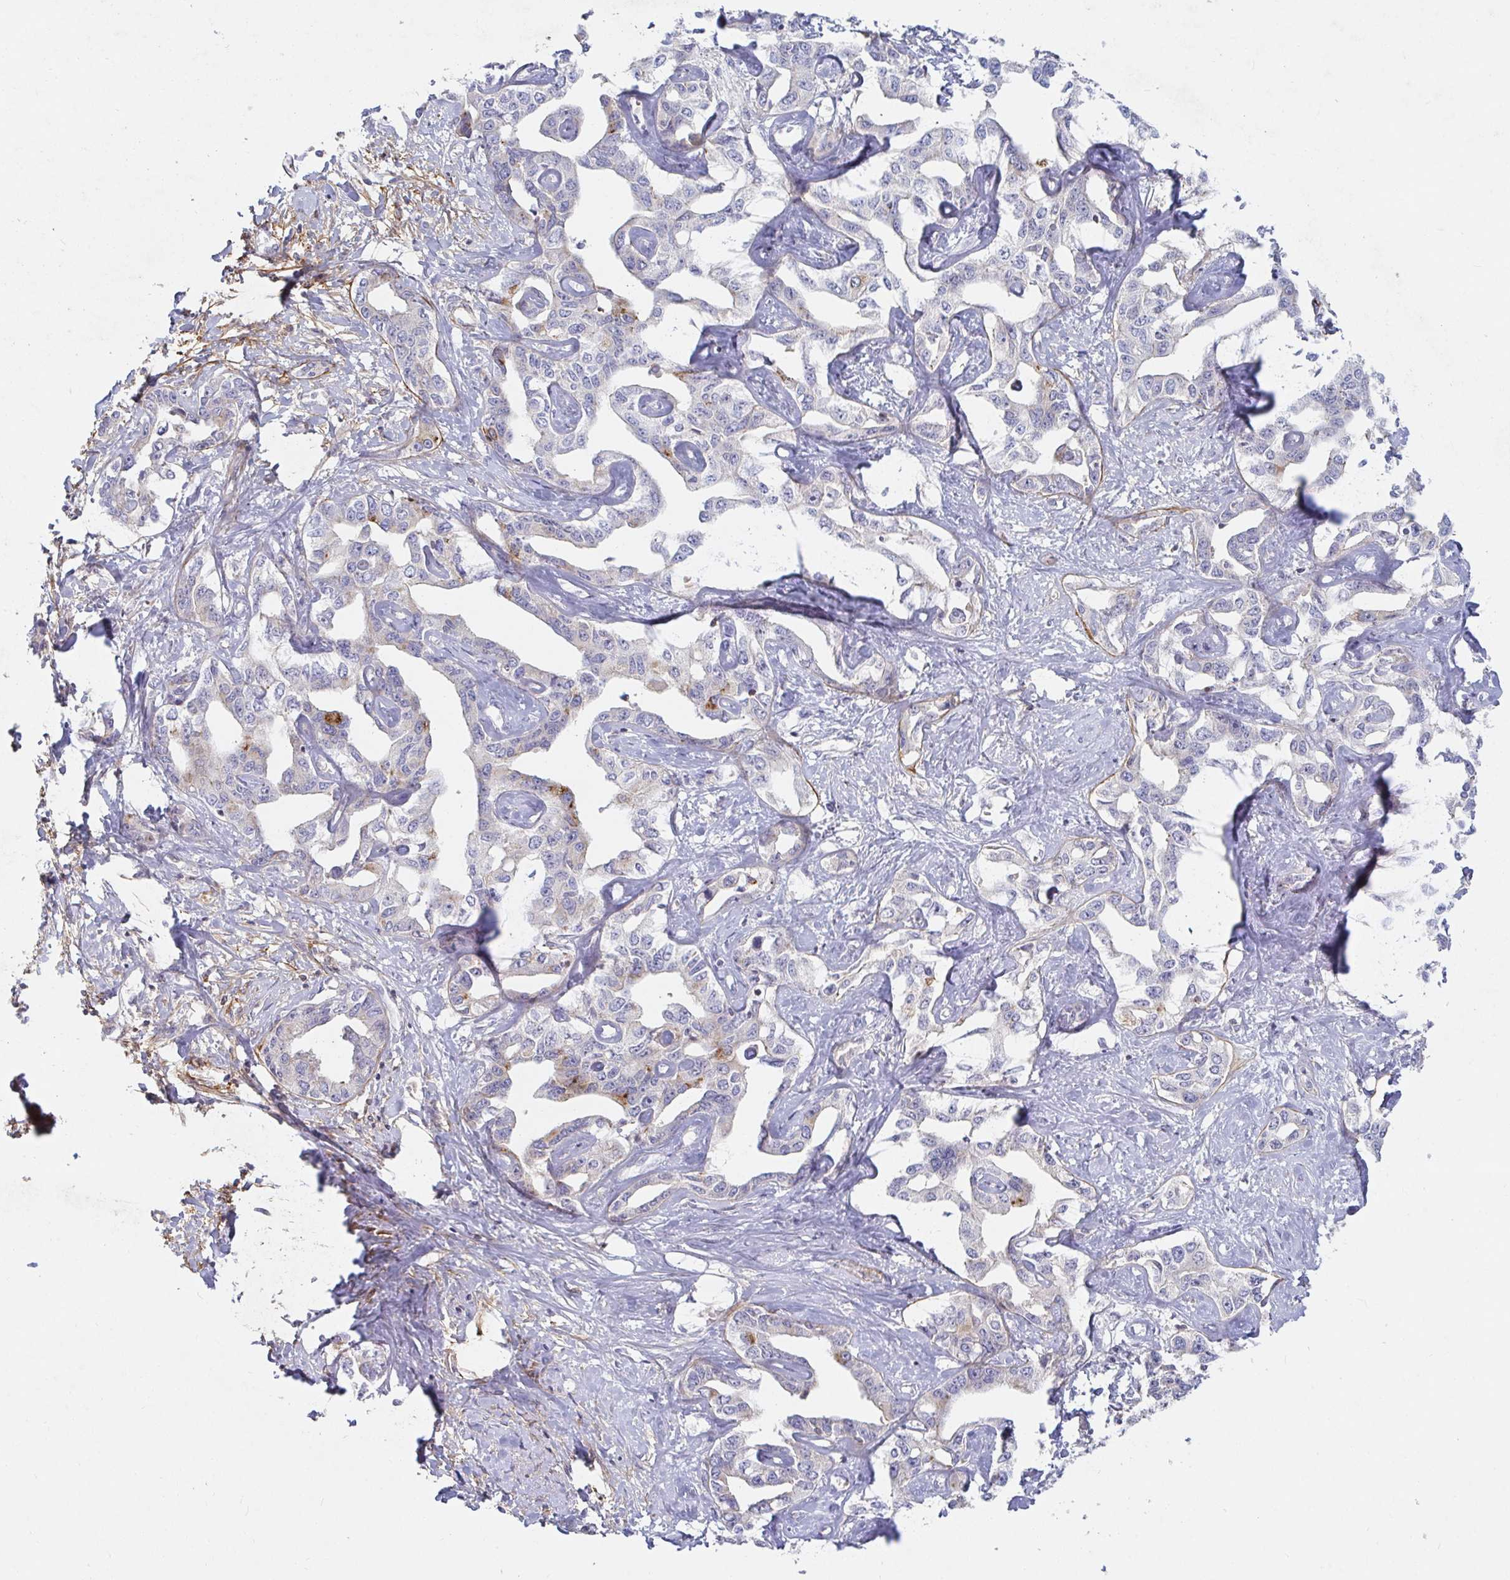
{"staining": {"intensity": "weak", "quantity": "<25%", "location": "cytoplasmic/membranous"}, "tissue": "liver cancer", "cell_type": "Tumor cells", "image_type": "cancer", "snomed": [{"axis": "morphology", "description": "Cholangiocarcinoma"}, {"axis": "topography", "description": "Liver"}], "caption": "The immunohistochemistry (IHC) micrograph has no significant staining in tumor cells of liver cancer tissue.", "gene": "SSH2", "patient": {"sex": "male", "age": 59}}